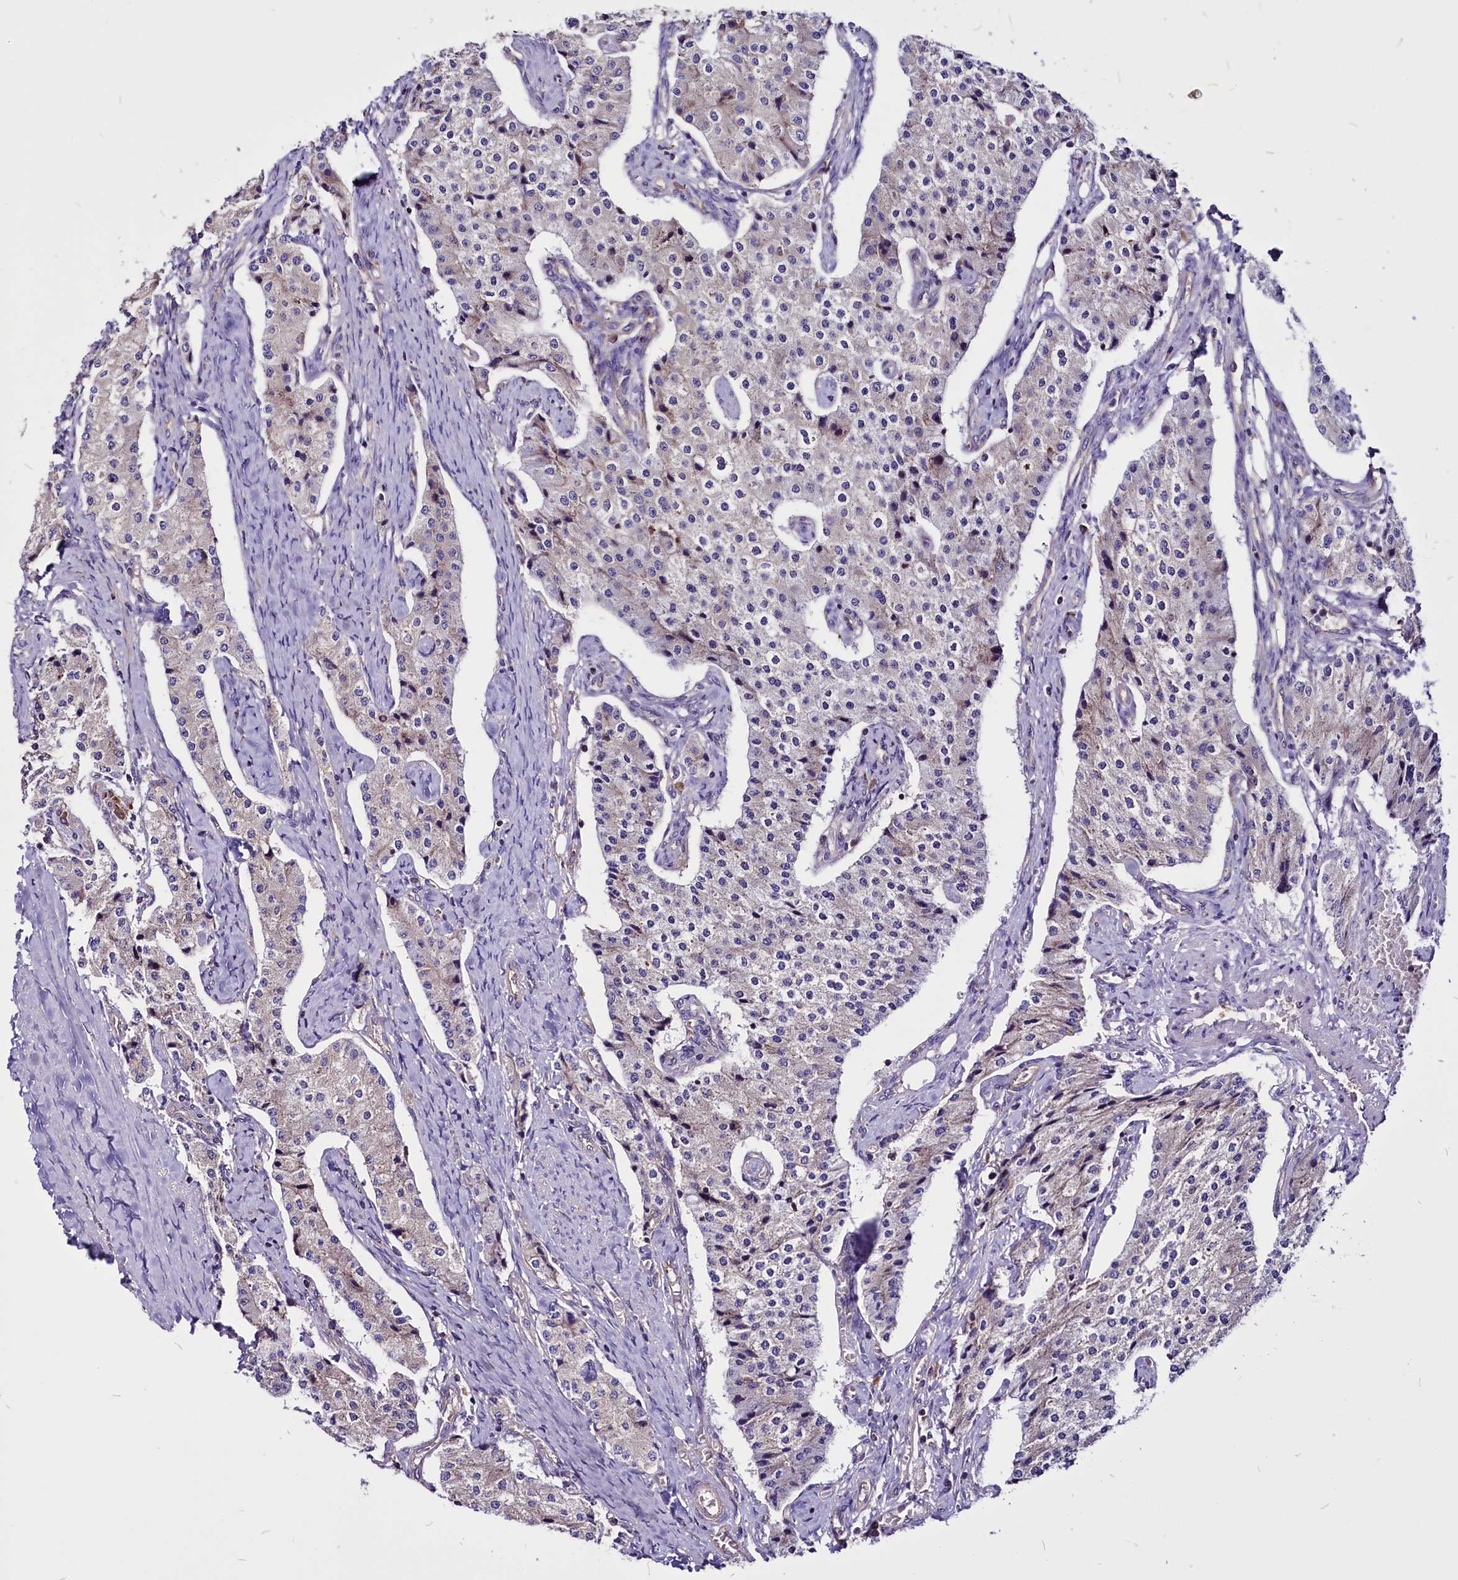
{"staining": {"intensity": "weak", "quantity": "<25%", "location": "cytoplasmic/membranous"}, "tissue": "carcinoid", "cell_type": "Tumor cells", "image_type": "cancer", "snomed": [{"axis": "morphology", "description": "Carcinoid, malignant, NOS"}, {"axis": "topography", "description": "Colon"}], "caption": "Immunohistochemistry image of carcinoid (malignant) stained for a protein (brown), which exhibits no staining in tumor cells.", "gene": "EIF3G", "patient": {"sex": "female", "age": 52}}